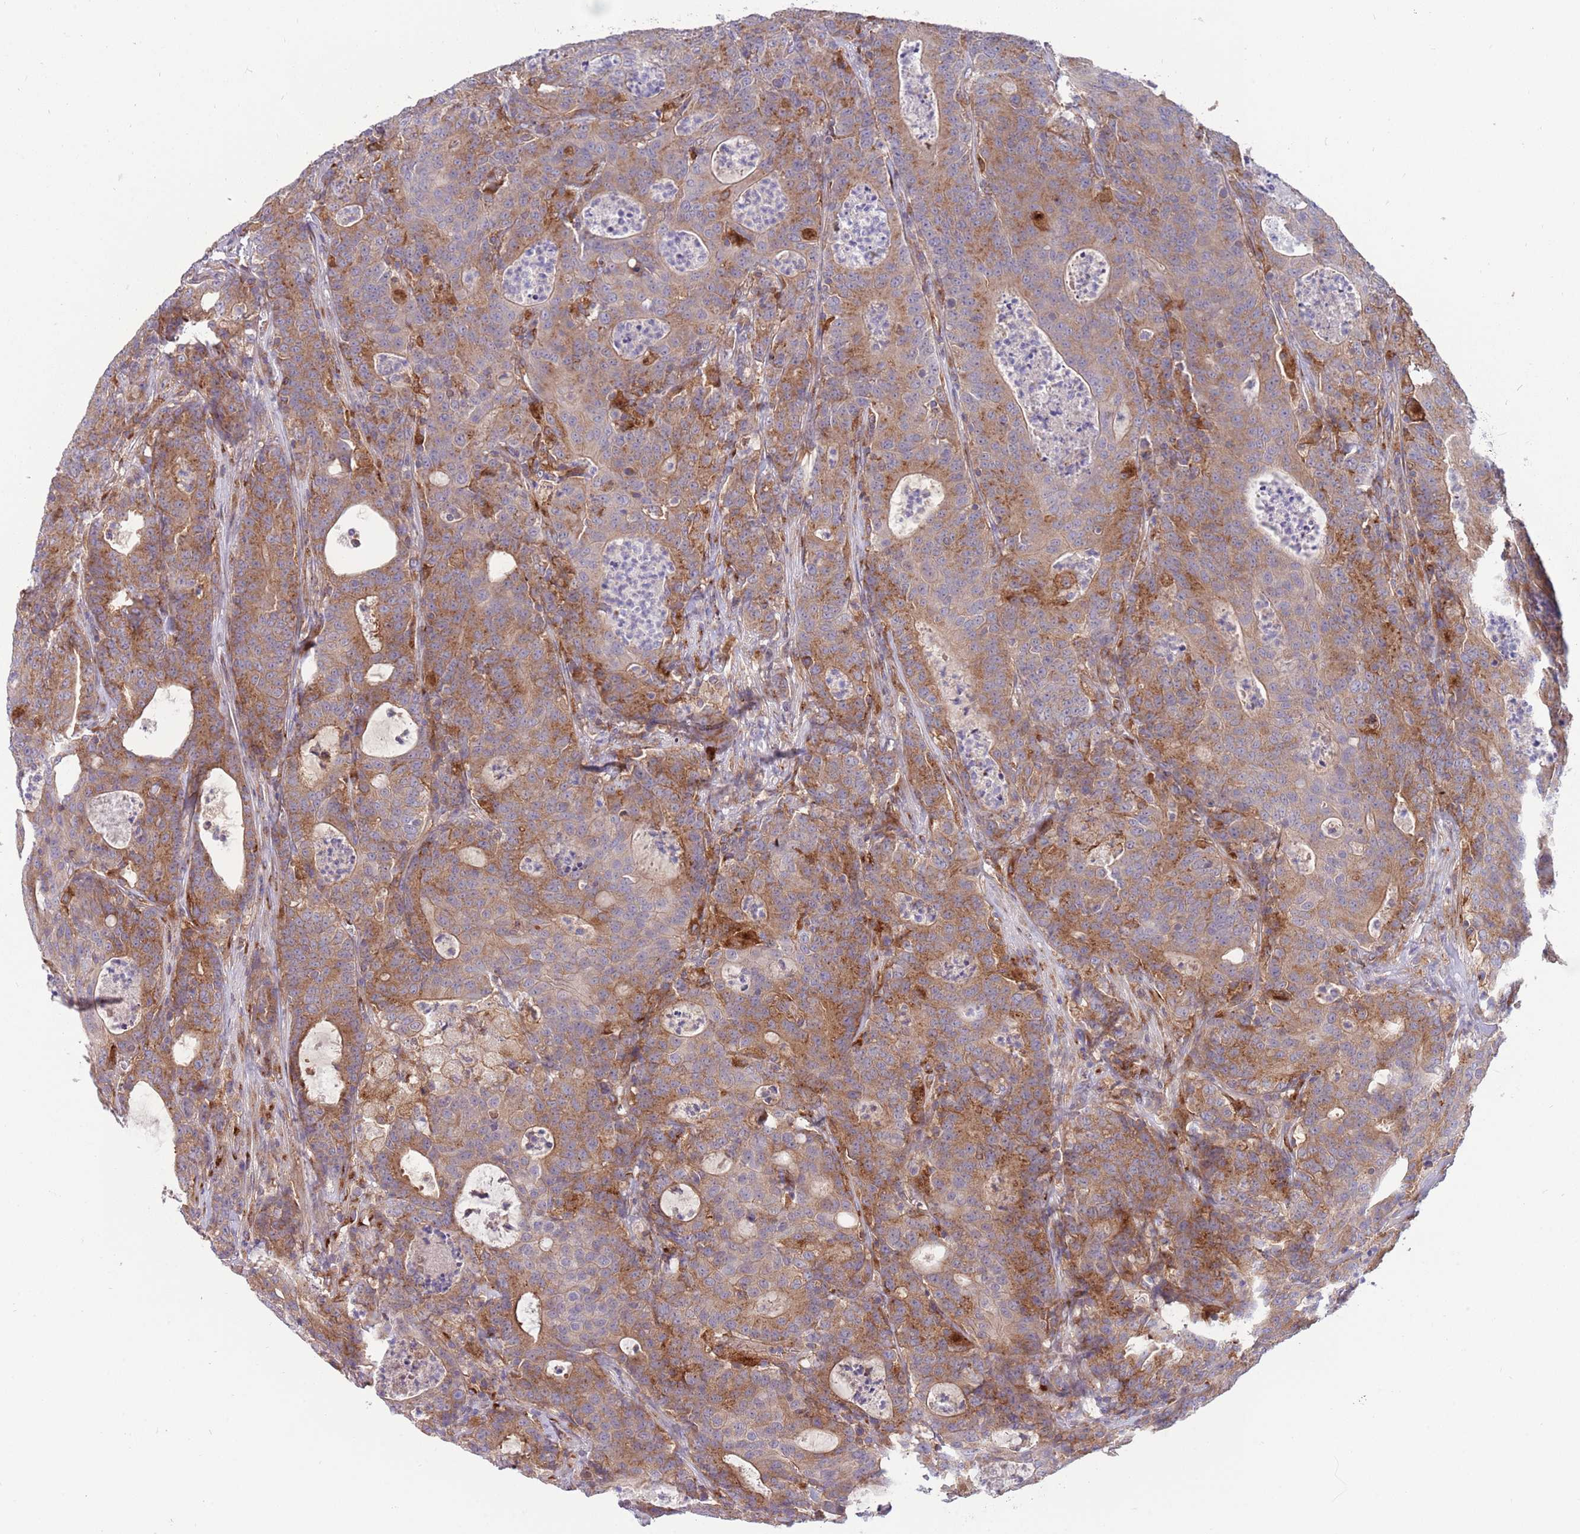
{"staining": {"intensity": "moderate", "quantity": ">75%", "location": "cytoplasmic/membranous"}, "tissue": "colorectal cancer", "cell_type": "Tumor cells", "image_type": "cancer", "snomed": [{"axis": "morphology", "description": "Adenocarcinoma, NOS"}, {"axis": "topography", "description": "Colon"}], "caption": "IHC staining of colorectal adenocarcinoma, which reveals medium levels of moderate cytoplasmic/membranous positivity in about >75% of tumor cells indicating moderate cytoplasmic/membranous protein expression. The staining was performed using DAB (3,3'-diaminobenzidine) (brown) for protein detection and nuclei were counterstained in hematoxylin (blue).", "gene": "BTBD7", "patient": {"sex": "male", "age": 83}}